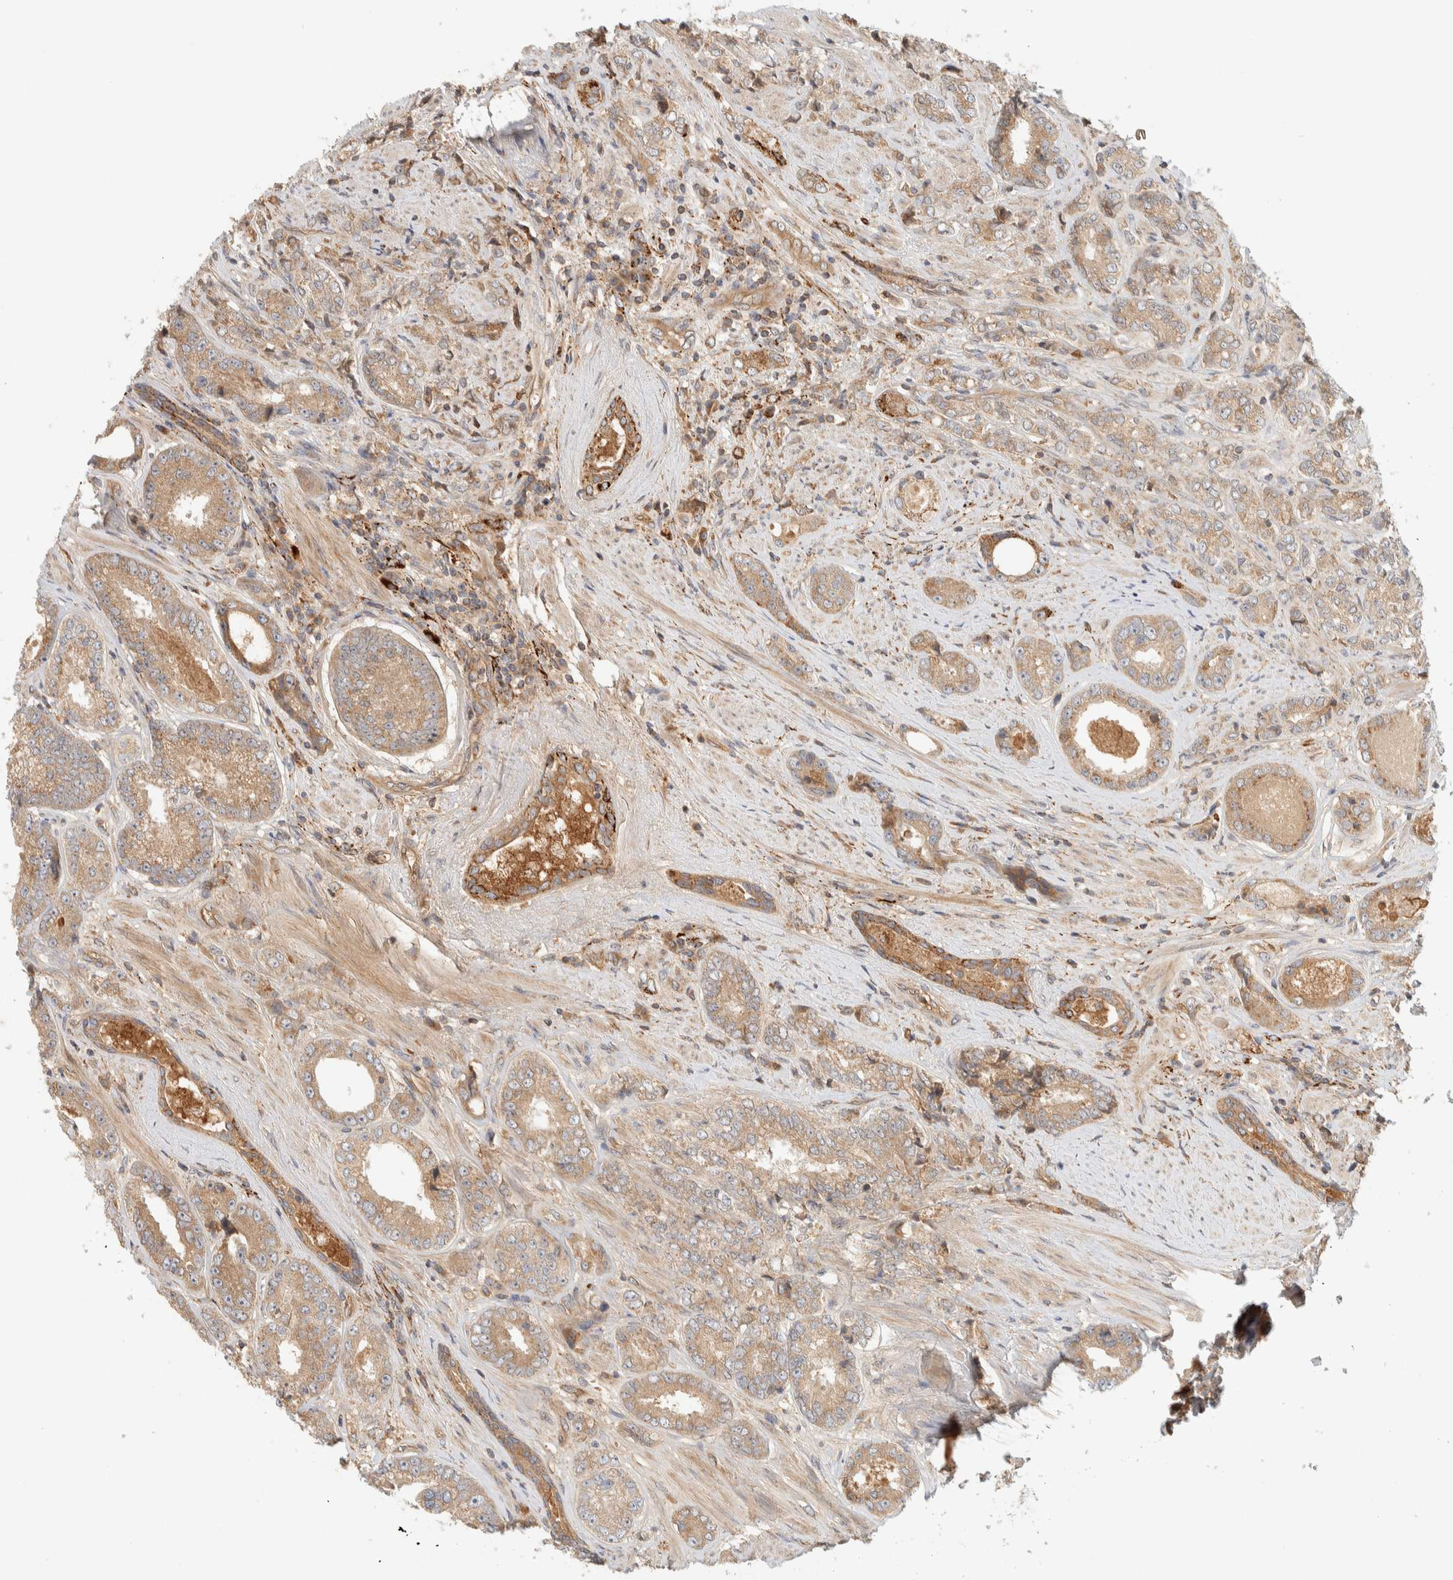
{"staining": {"intensity": "weak", "quantity": ">75%", "location": "cytoplasmic/membranous"}, "tissue": "prostate cancer", "cell_type": "Tumor cells", "image_type": "cancer", "snomed": [{"axis": "morphology", "description": "Adenocarcinoma, High grade"}, {"axis": "topography", "description": "Prostate"}], "caption": "IHC photomicrograph of neoplastic tissue: human prostate high-grade adenocarcinoma stained using immunohistochemistry (IHC) displays low levels of weak protein expression localized specifically in the cytoplasmic/membranous of tumor cells, appearing as a cytoplasmic/membranous brown color.", "gene": "FAM167A", "patient": {"sex": "male", "age": 61}}